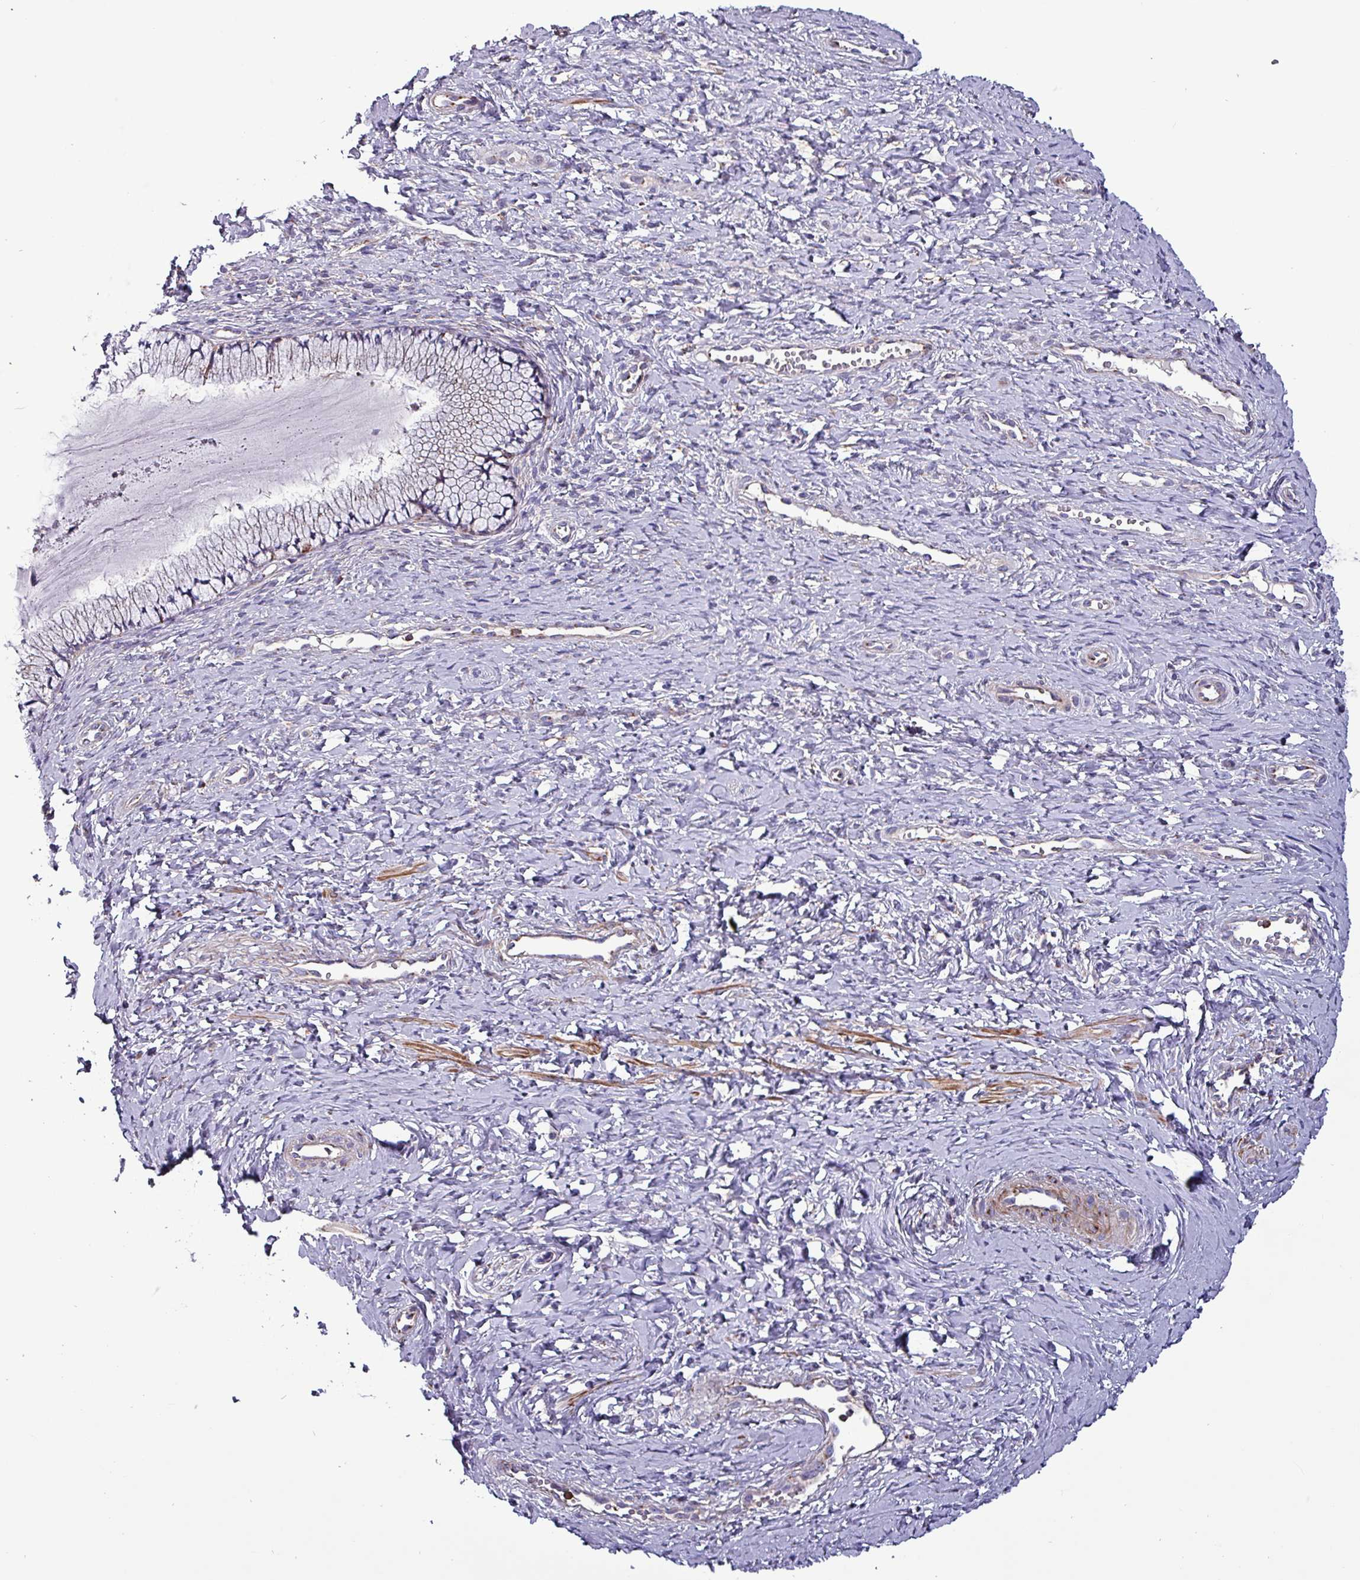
{"staining": {"intensity": "weak", "quantity": "<25%", "location": "cytoplasmic/membranous"}, "tissue": "cervix", "cell_type": "Glandular cells", "image_type": "normal", "snomed": [{"axis": "morphology", "description": "Normal tissue, NOS"}, {"axis": "topography", "description": "Cervix"}], "caption": "The IHC micrograph has no significant staining in glandular cells of cervix. (Stains: DAB (3,3'-diaminobenzidine) immunohistochemistry (IHC) with hematoxylin counter stain, Microscopy: brightfield microscopy at high magnification).", "gene": "VAMP4", "patient": {"sex": "female", "age": 36}}